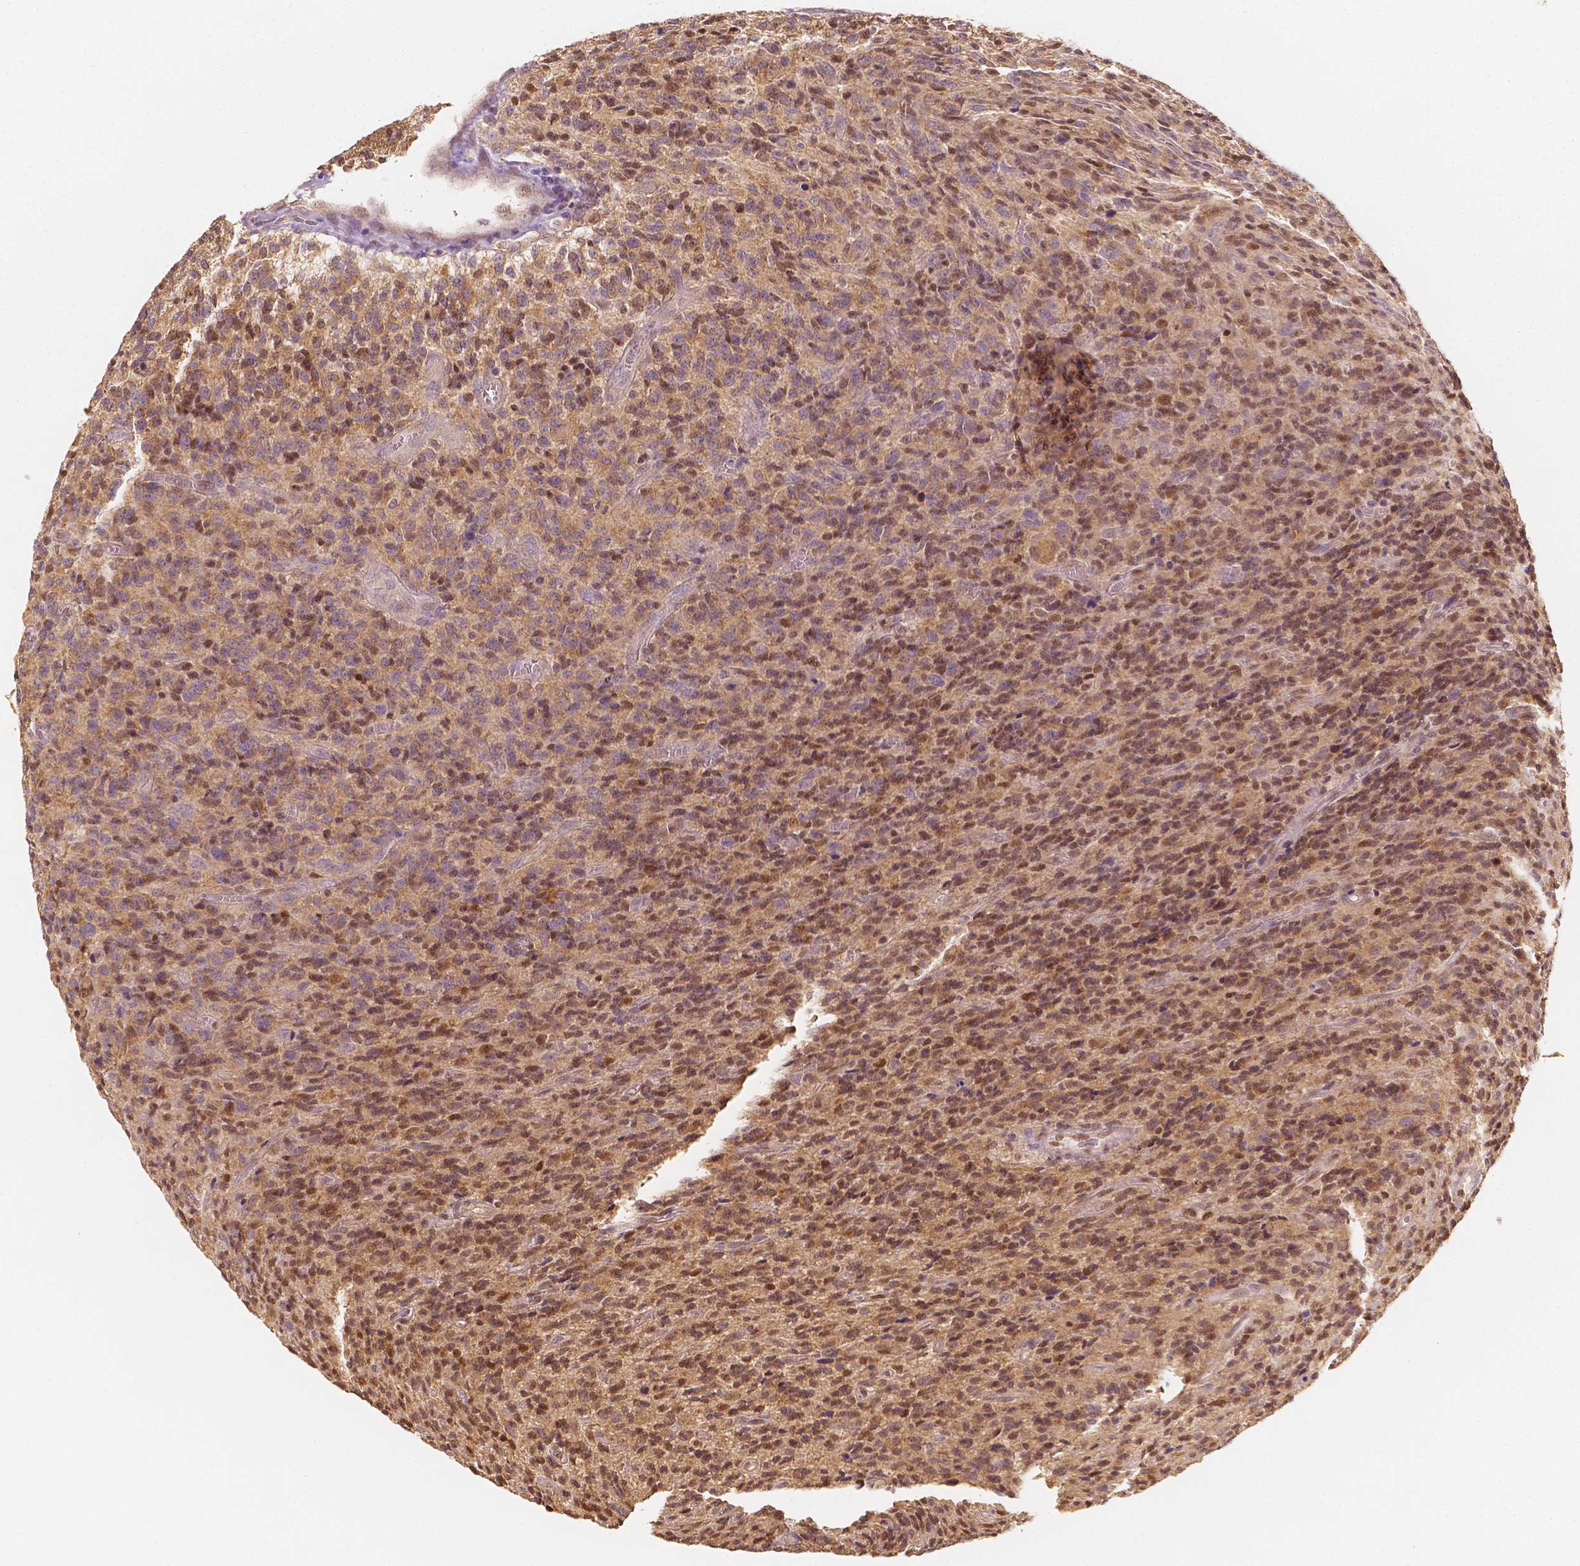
{"staining": {"intensity": "moderate", "quantity": "25%-75%", "location": "nuclear"}, "tissue": "glioma", "cell_type": "Tumor cells", "image_type": "cancer", "snomed": [{"axis": "morphology", "description": "Glioma, malignant, High grade"}, {"axis": "topography", "description": "Brain"}], "caption": "Immunohistochemistry of glioma displays medium levels of moderate nuclear positivity in approximately 25%-75% of tumor cells. The staining was performed using DAB to visualize the protein expression in brown, while the nuclei were stained in blue with hematoxylin (Magnification: 20x).", "gene": "TBC1D17", "patient": {"sex": "male", "age": 76}}